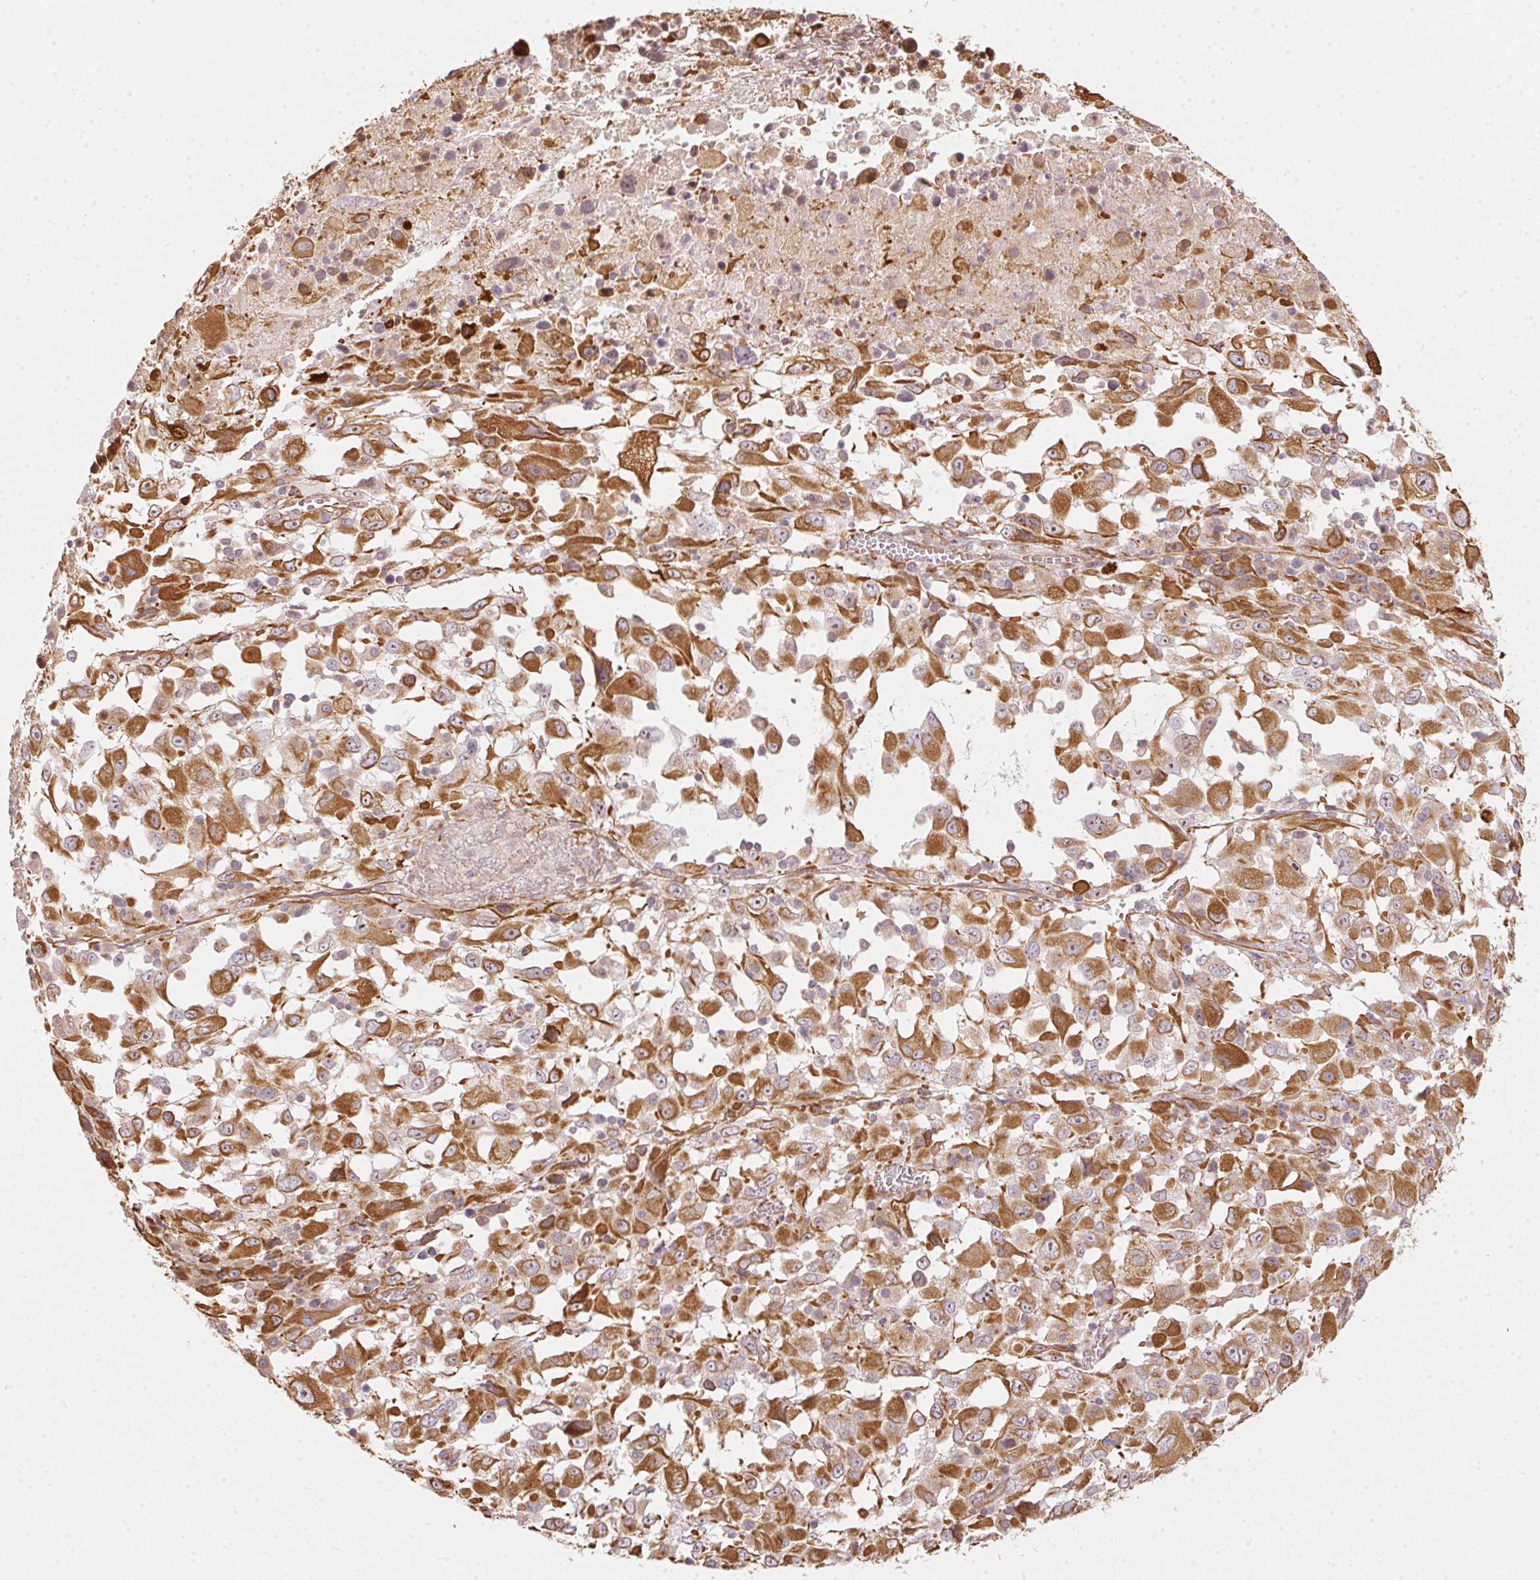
{"staining": {"intensity": "strong", "quantity": ">75%", "location": "cytoplasmic/membranous"}, "tissue": "melanoma", "cell_type": "Tumor cells", "image_type": "cancer", "snomed": [{"axis": "morphology", "description": "Malignant melanoma, Metastatic site"}, {"axis": "topography", "description": "Soft tissue"}], "caption": "An image of melanoma stained for a protein exhibits strong cytoplasmic/membranous brown staining in tumor cells.", "gene": "FOXR2", "patient": {"sex": "male", "age": 50}}